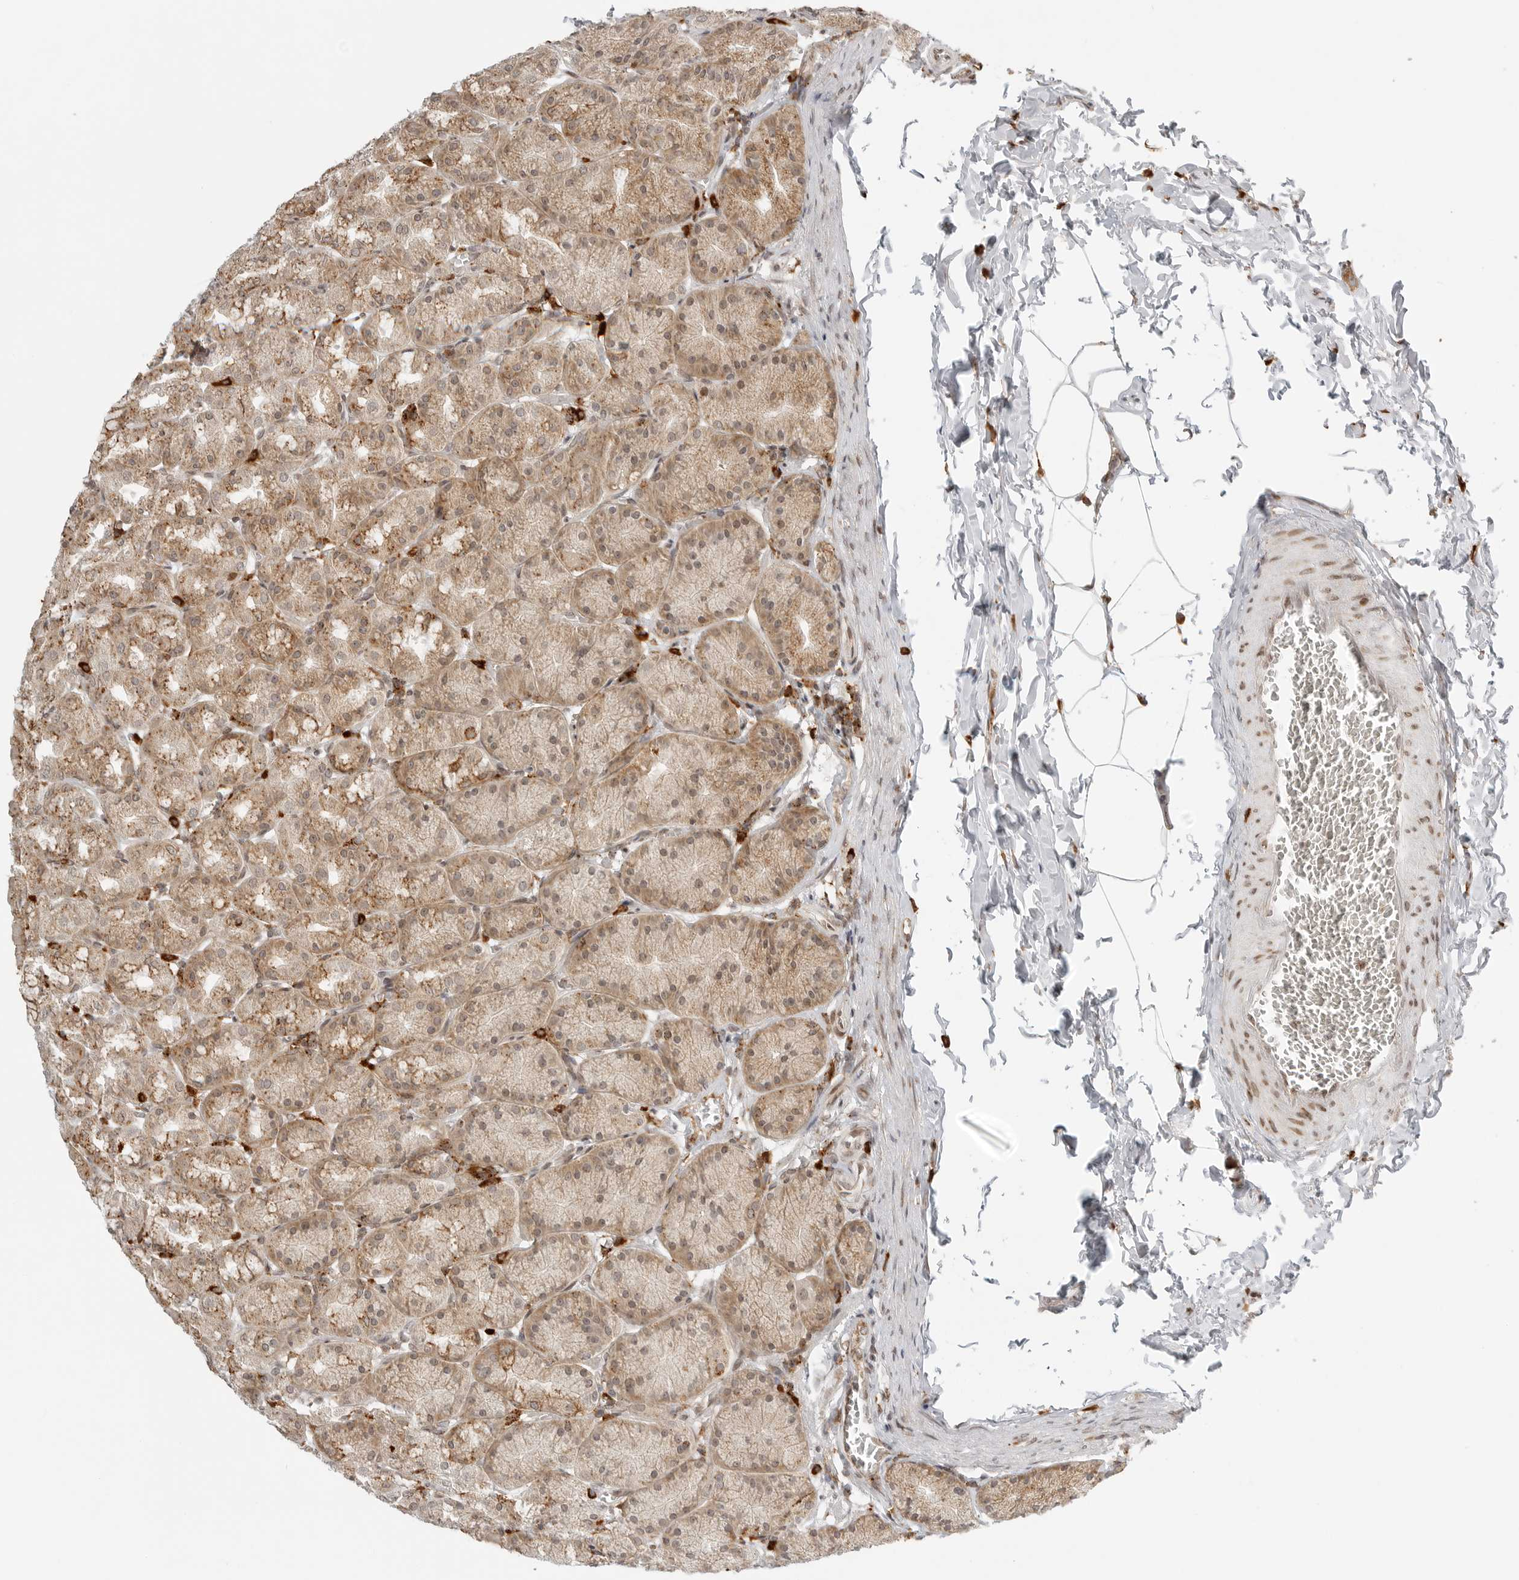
{"staining": {"intensity": "moderate", "quantity": ">75%", "location": "cytoplasmic/membranous"}, "tissue": "stomach", "cell_type": "Glandular cells", "image_type": "normal", "snomed": [{"axis": "morphology", "description": "Normal tissue, NOS"}, {"axis": "topography", "description": "Stomach"}], "caption": "Normal stomach reveals moderate cytoplasmic/membranous staining in approximately >75% of glandular cells, visualized by immunohistochemistry. The staining is performed using DAB (3,3'-diaminobenzidine) brown chromogen to label protein expression. The nuclei are counter-stained blue using hematoxylin.", "gene": "IDUA", "patient": {"sex": "male", "age": 42}}